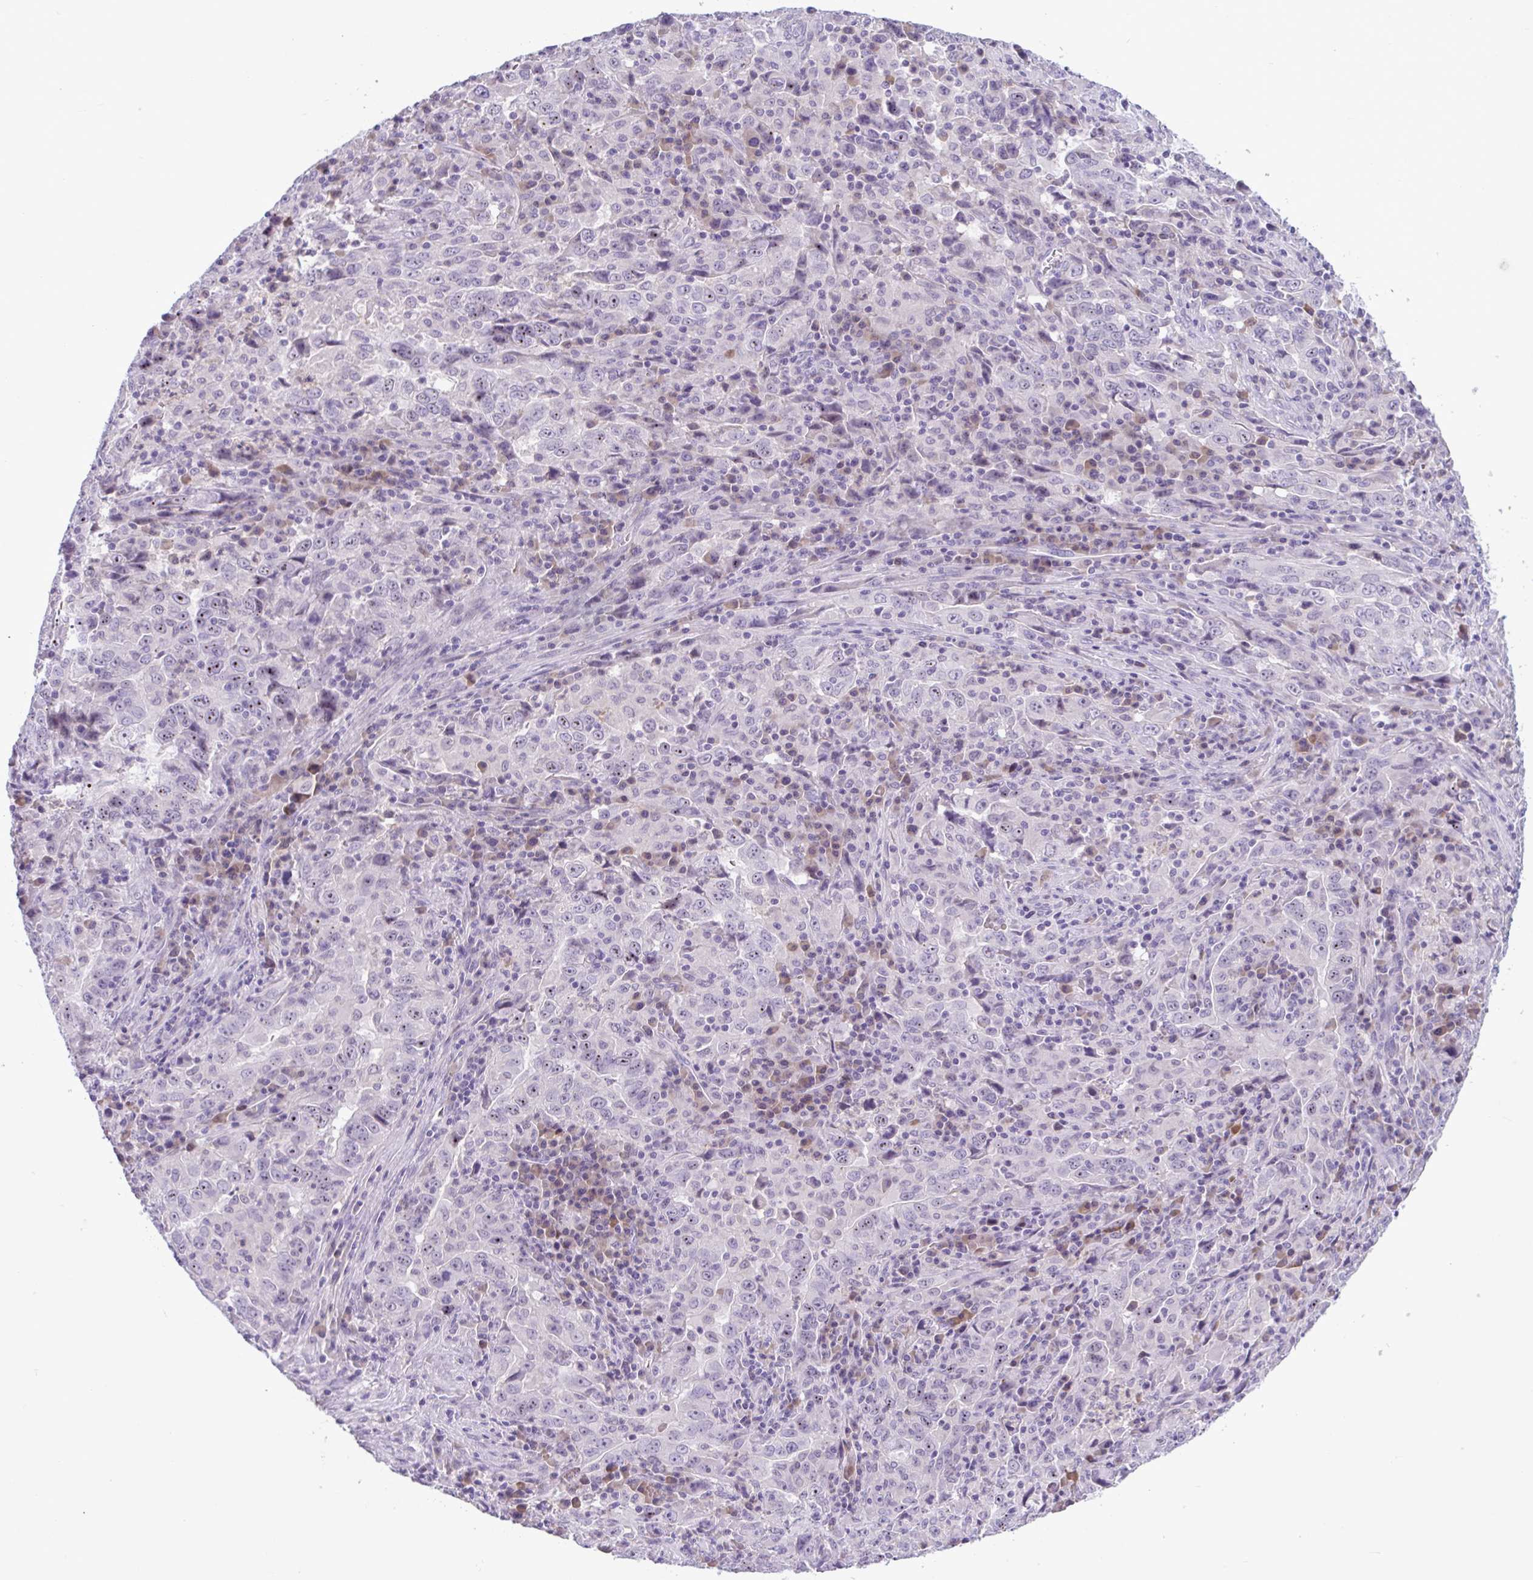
{"staining": {"intensity": "negative", "quantity": "none", "location": "none"}, "tissue": "lung cancer", "cell_type": "Tumor cells", "image_type": "cancer", "snomed": [{"axis": "morphology", "description": "Adenocarcinoma, NOS"}, {"axis": "topography", "description": "Lung"}], "caption": "IHC image of neoplastic tissue: lung cancer (adenocarcinoma) stained with DAB (3,3'-diaminobenzidine) displays no significant protein staining in tumor cells.", "gene": "WNT9B", "patient": {"sex": "male", "age": 67}}